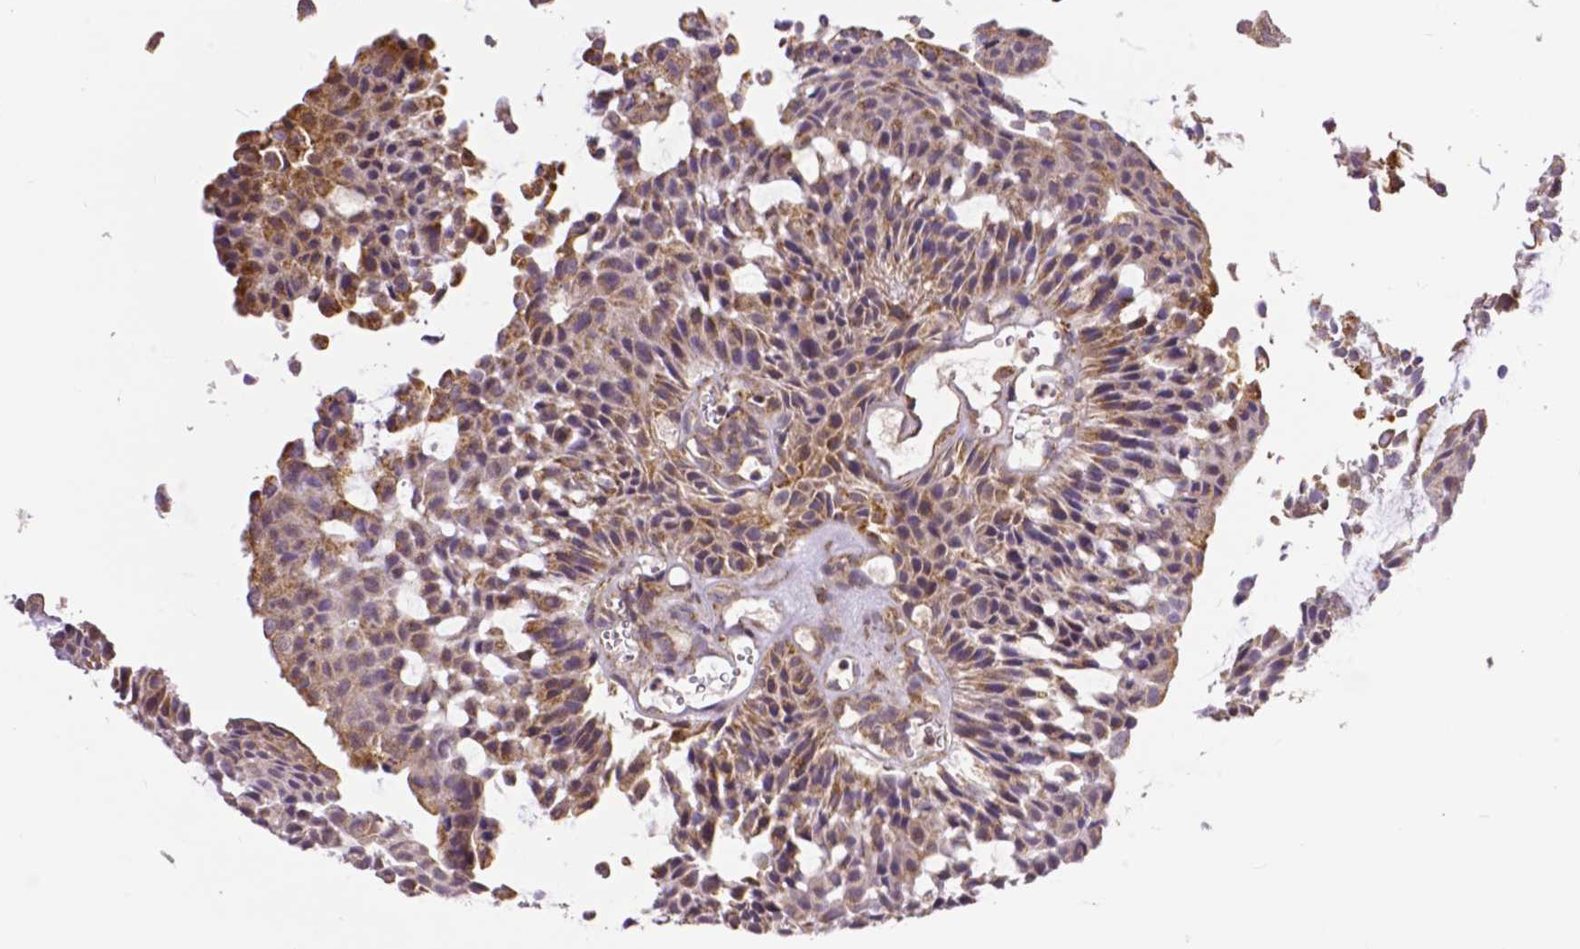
{"staining": {"intensity": "moderate", "quantity": ">75%", "location": "cytoplasmic/membranous"}, "tissue": "urothelial cancer", "cell_type": "Tumor cells", "image_type": "cancer", "snomed": [{"axis": "morphology", "description": "Urothelial carcinoma, NOS"}, {"axis": "topography", "description": "Urinary bladder"}], "caption": "Immunohistochemistry (IHC) (DAB) staining of transitional cell carcinoma shows moderate cytoplasmic/membranous protein positivity in about >75% of tumor cells.", "gene": "MCL1", "patient": {"sex": "male", "age": 84}}